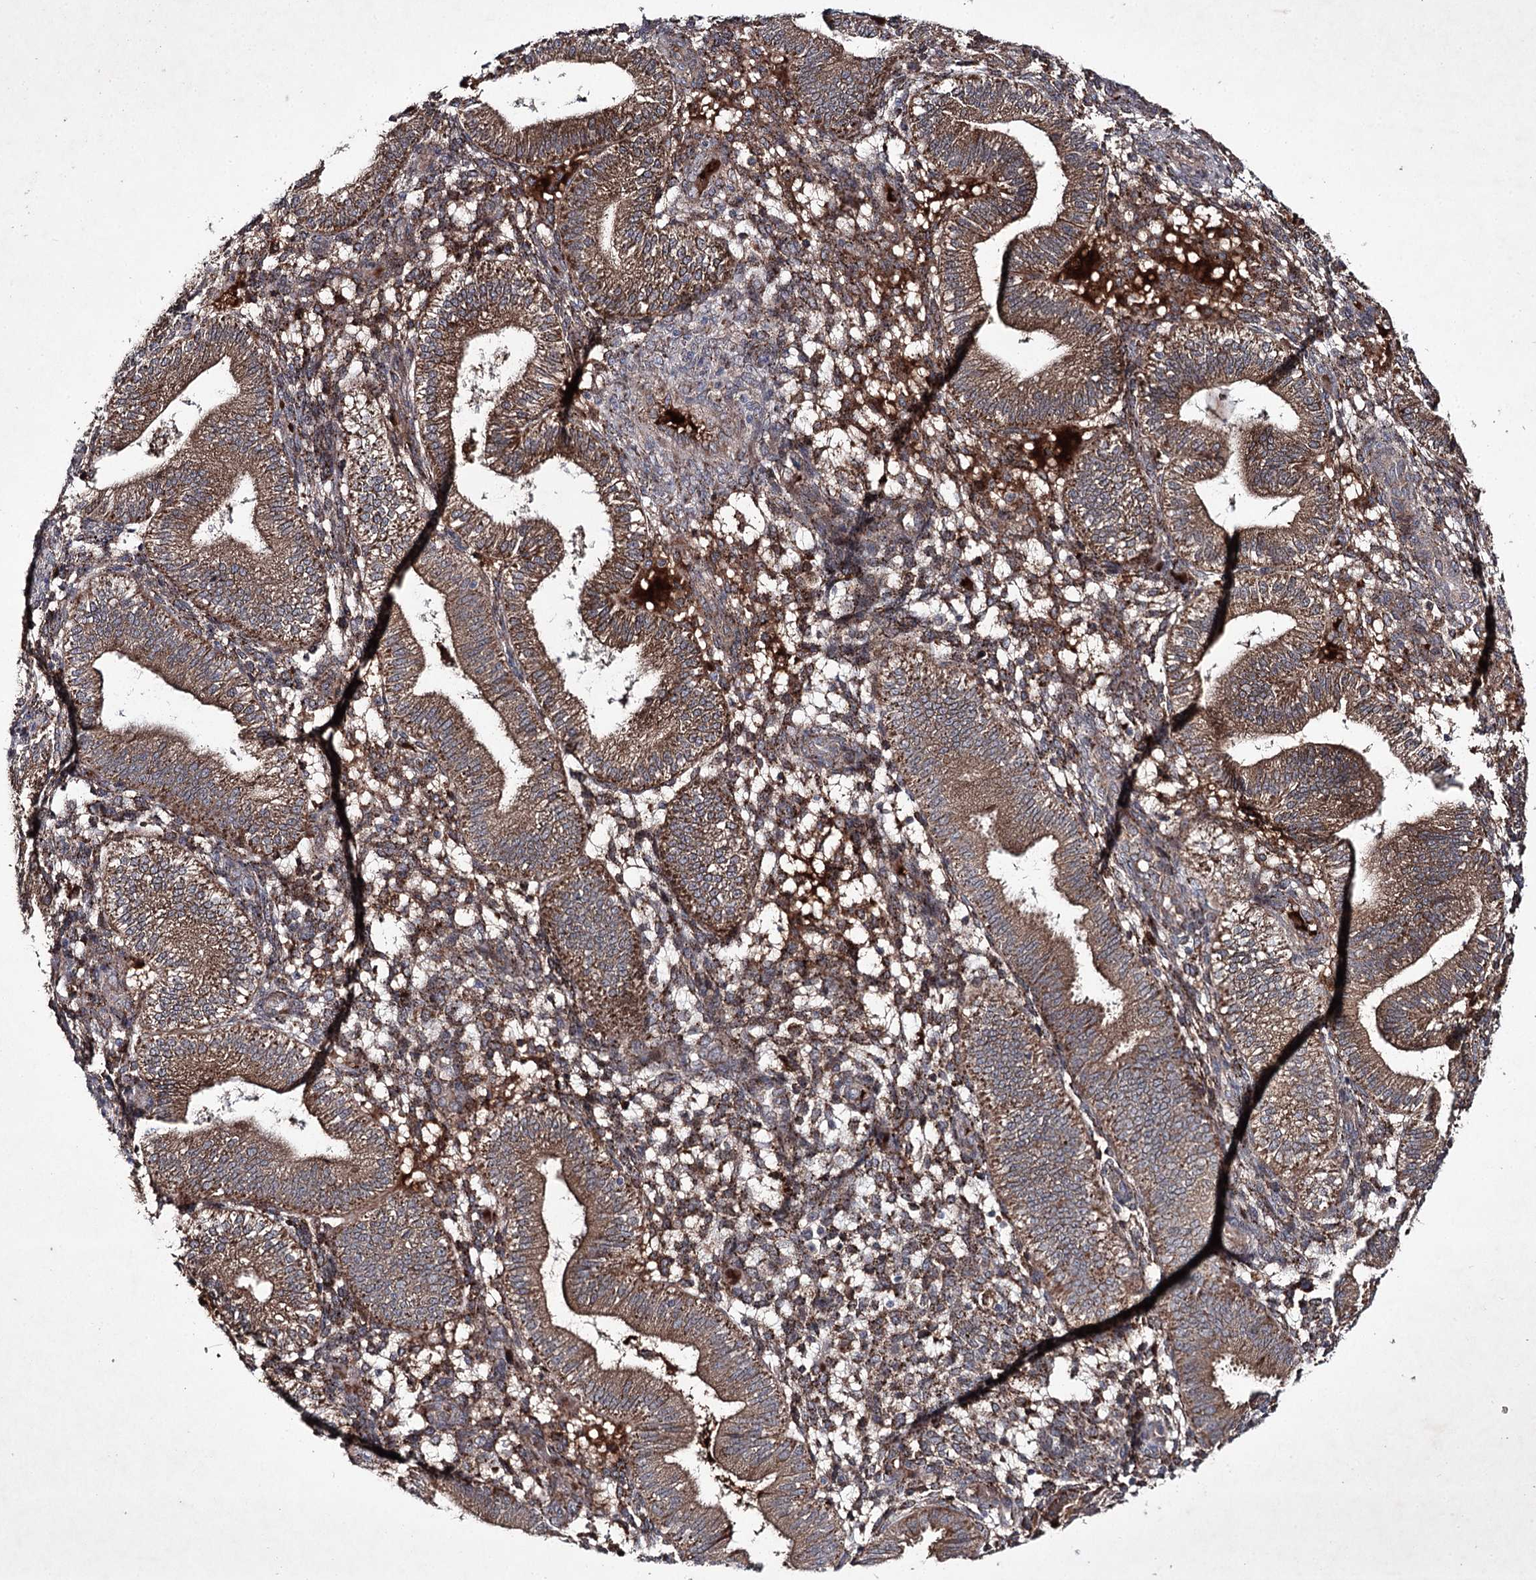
{"staining": {"intensity": "moderate", "quantity": ">75%", "location": "cytoplasmic/membranous"}, "tissue": "endometrium", "cell_type": "Cells in endometrial stroma", "image_type": "normal", "snomed": [{"axis": "morphology", "description": "Normal tissue, NOS"}, {"axis": "topography", "description": "Endometrium"}], "caption": "Endometrium stained with DAB immunohistochemistry demonstrates medium levels of moderate cytoplasmic/membranous expression in approximately >75% of cells in endometrial stroma.", "gene": "ALG9", "patient": {"sex": "female", "age": 39}}